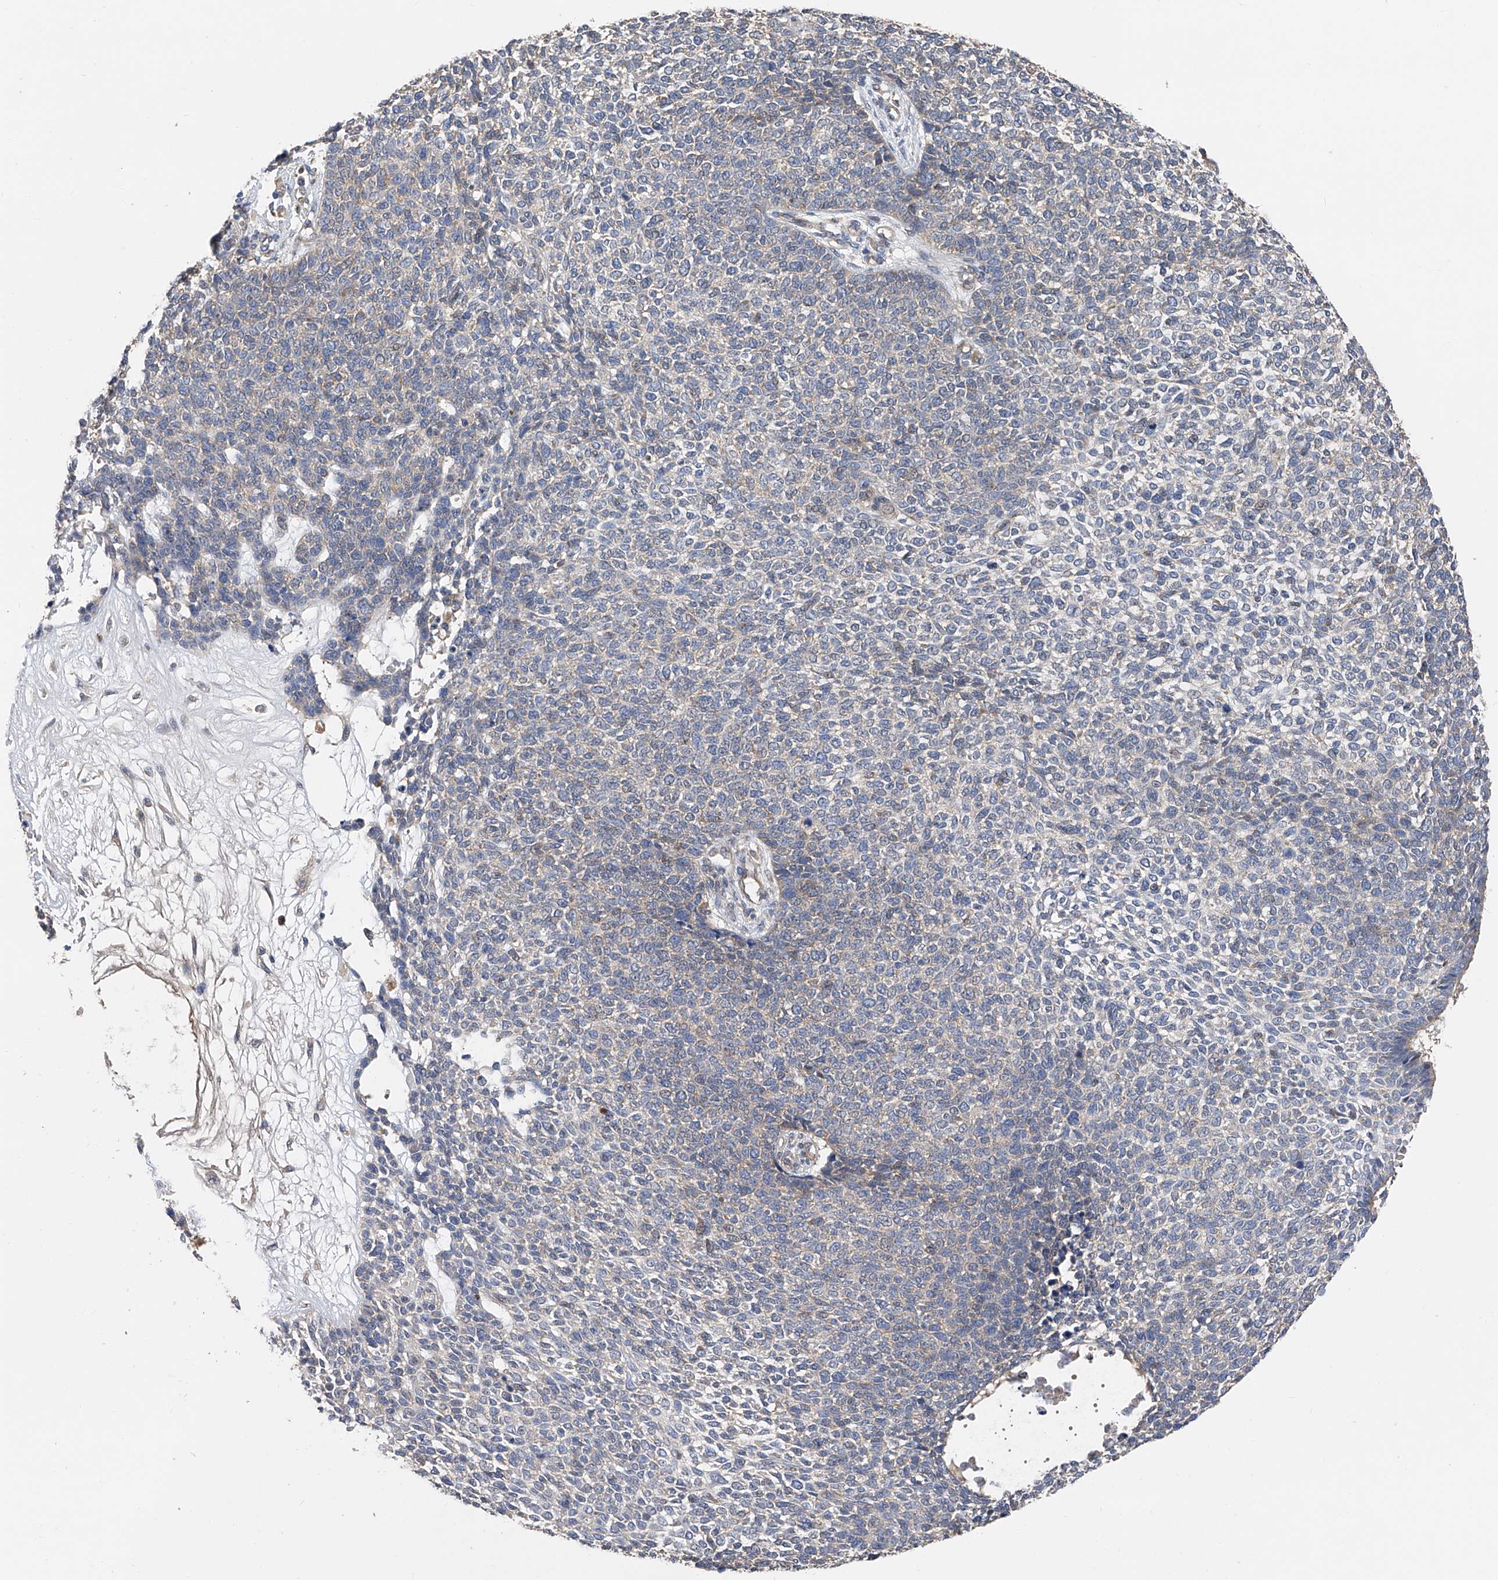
{"staining": {"intensity": "weak", "quantity": "25%-75%", "location": "cytoplasmic/membranous"}, "tissue": "skin cancer", "cell_type": "Tumor cells", "image_type": "cancer", "snomed": [{"axis": "morphology", "description": "Basal cell carcinoma"}, {"axis": "topography", "description": "Skin"}], "caption": "The photomicrograph demonstrates staining of basal cell carcinoma (skin), revealing weak cytoplasmic/membranous protein staining (brown color) within tumor cells.", "gene": "PTK2", "patient": {"sex": "female", "age": 84}}